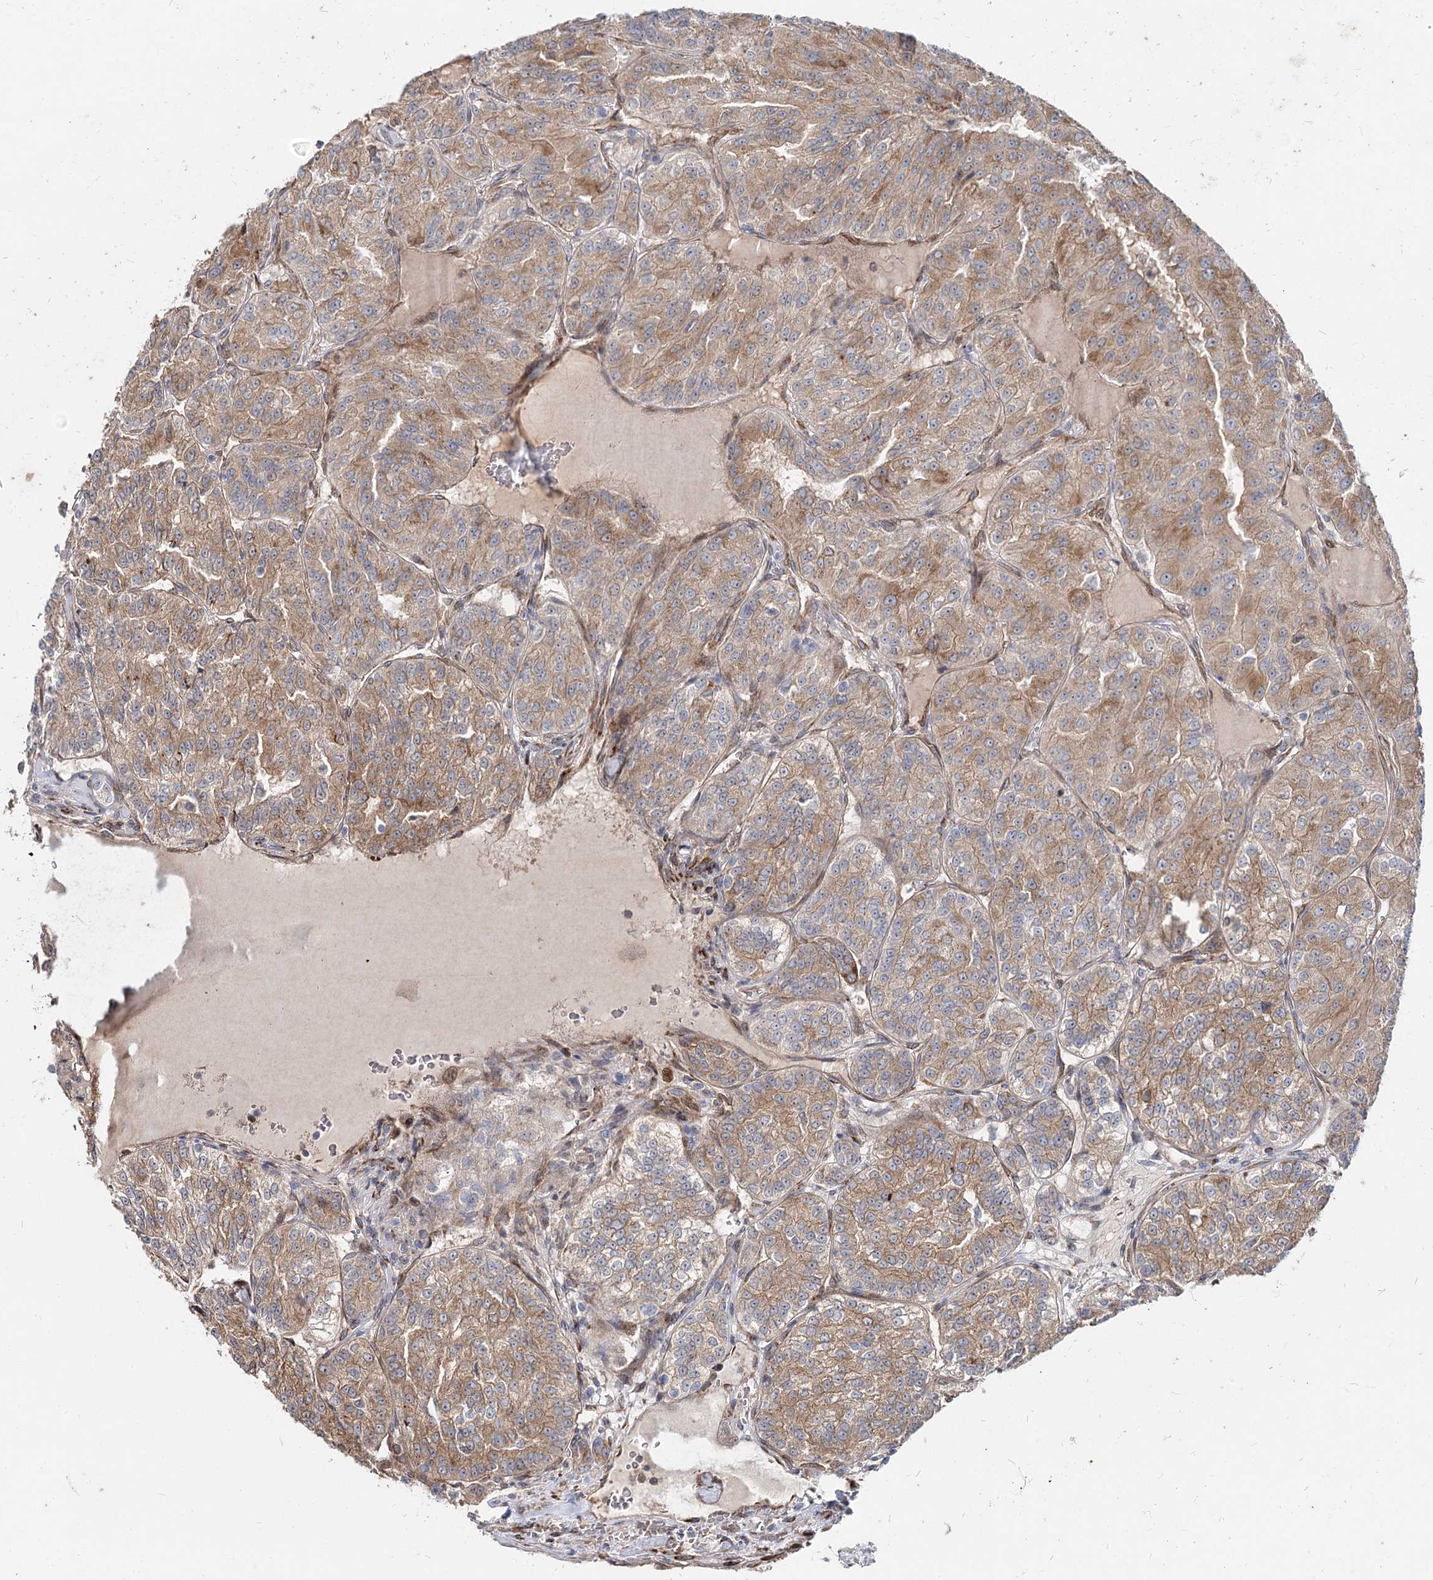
{"staining": {"intensity": "moderate", "quantity": ">75%", "location": "cytoplasmic/membranous"}, "tissue": "renal cancer", "cell_type": "Tumor cells", "image_type": "cancer", "snomed": [{"axis": "morphology", "description": "Adenocarcinoma, NOS"}, {"axis": "topography", "description": "Kidney"}], "caption": "The immunohistochemical stain shows moderate cytoplasmic/membranous positivity in tumor cells of adenocarcinoma (renal) tissue.", "gene": "SPART", "patient": {"sex": "female", "age": 63}}